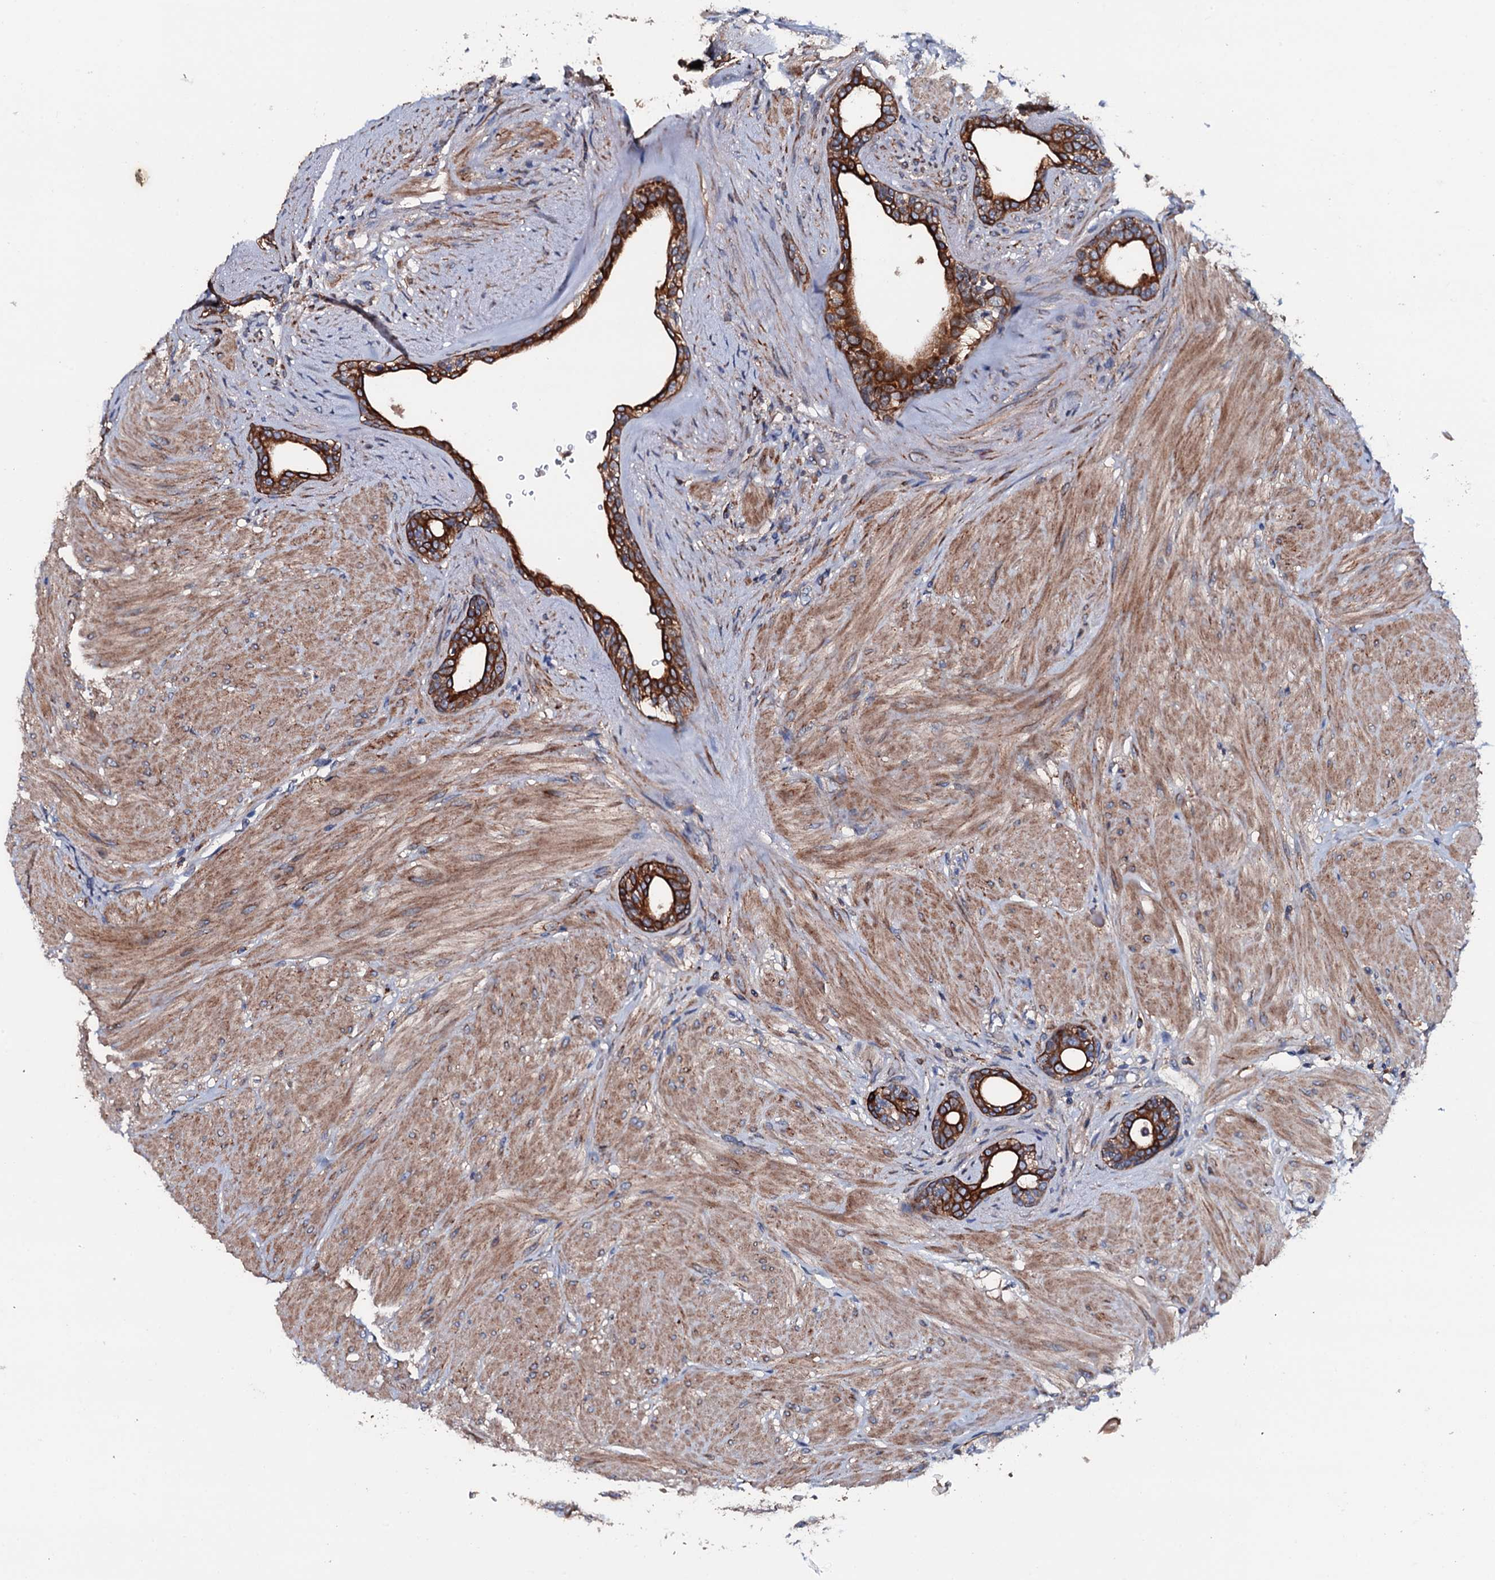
{"staining": {"intensity": "strong", "quantity": "25%-75%", "location": "cytoplasmic/membranous"}, "tissue": "prostate", "cell_type": "Glandular cells", "image_type": "normal", "snomed": [{"axis": "morphology", "description": "Normal tissue, NOS"}, {"axis": "topography", "description": "Prostate"}], "caption": "Benign prostate reveals strong cytoplasmic/membranous staining in about 25%-75% of glandular cells The staining was performed using DAB to visualize the protein expression in brown, while the nuclei were stained in blue with hematoxylin (Magnification: 20x)..", "gene": "NEK1", "patient": {"sex": "male", "age": 48}}